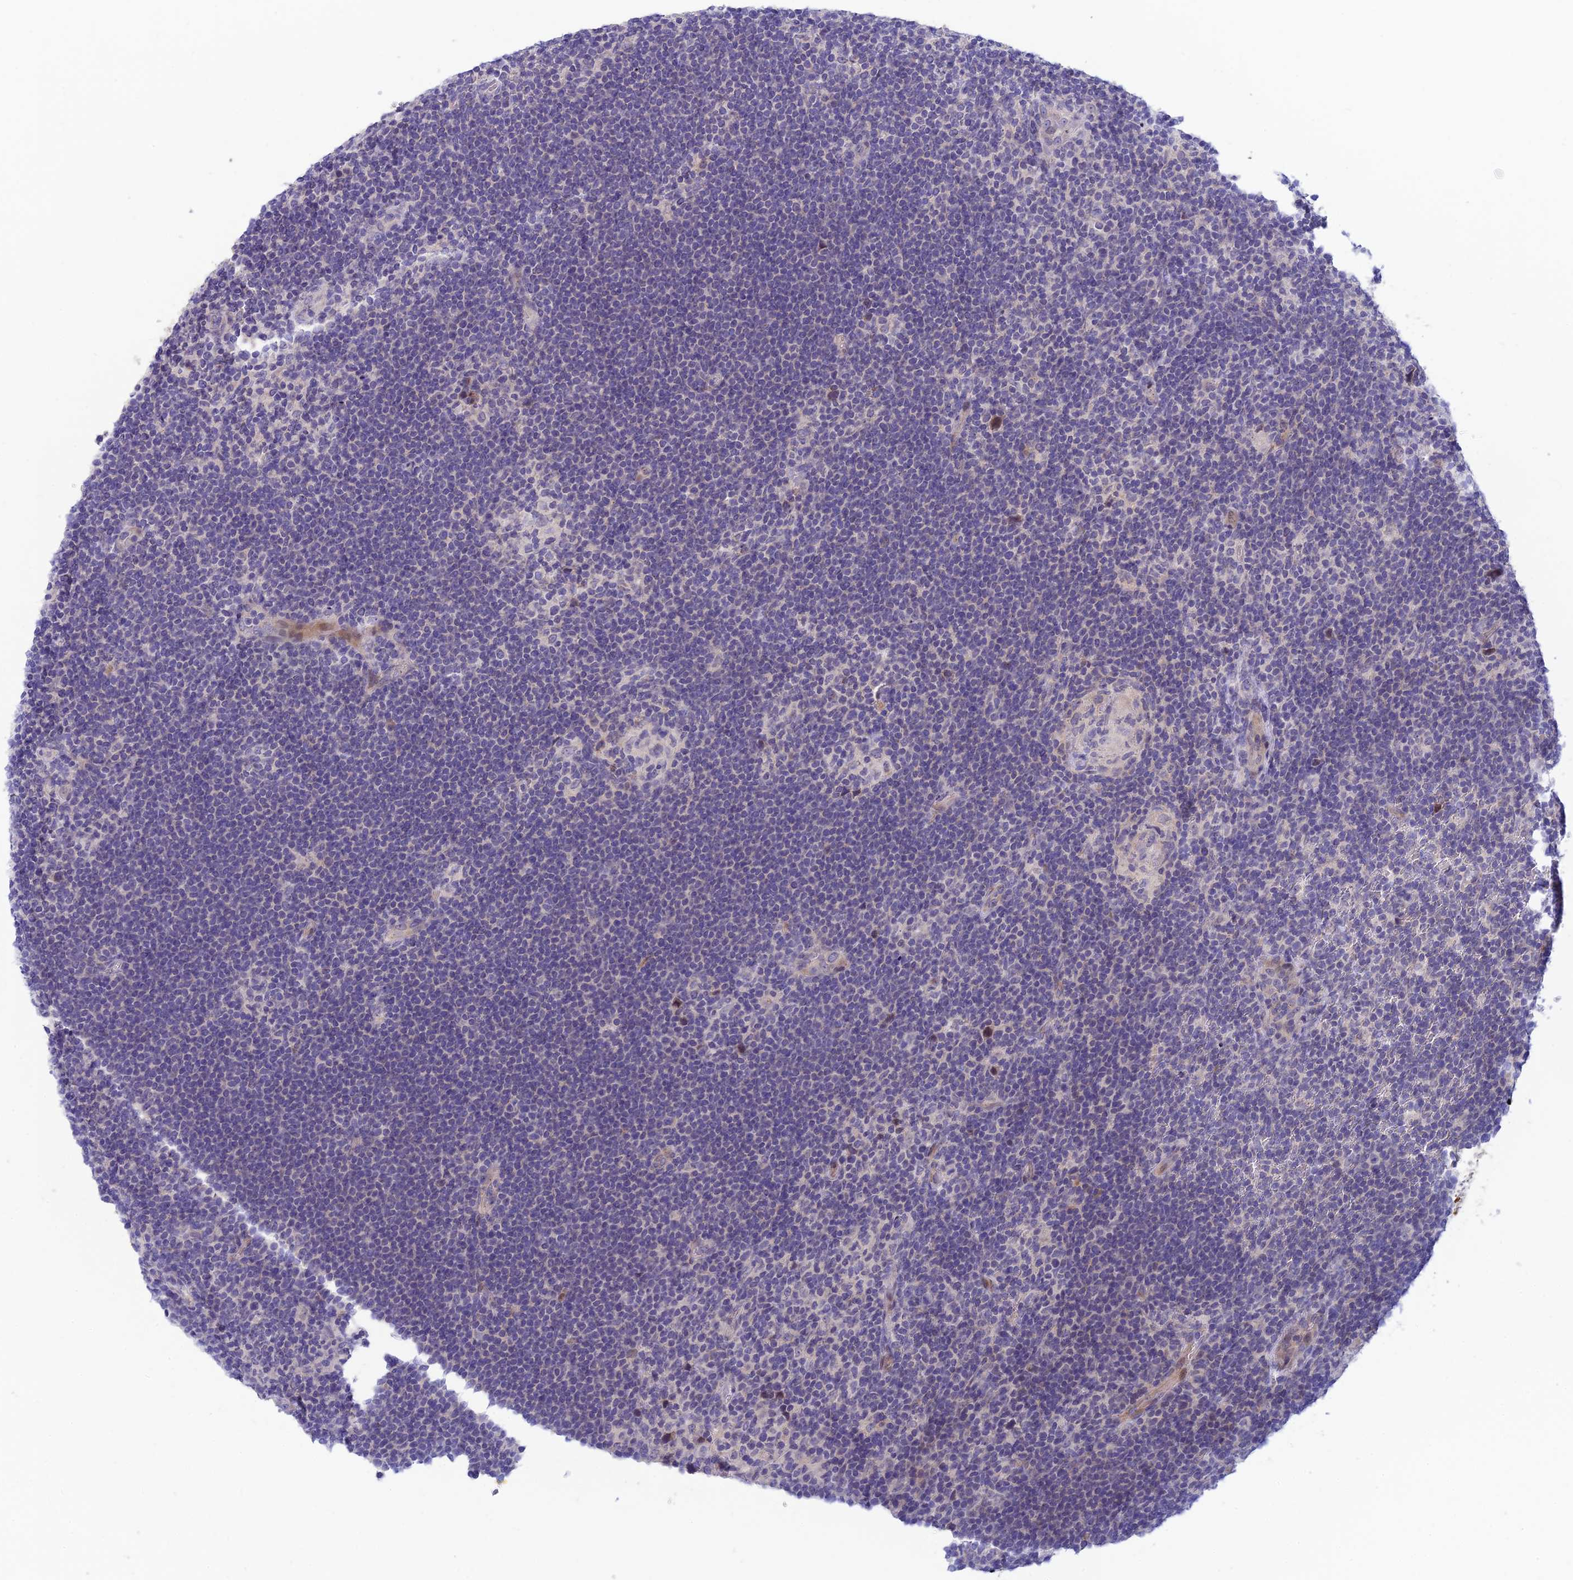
{"staining": {"intensity": "negative", "quantity": "none", "location": "none"}, "tissue": "lymphoma", "cell_type": "Tumor cells", "image_type": "cancer", "snomed": [{"axis": "morphology", "description": "Hodgkin's disease, NOS"}, {"axis": "topography", "description": "Lymph node"}], "caption": "Histopathology image shows no significant protein positivity in tumor cells of Hodgkin's disease.", "gene": "XPO7", "patient": {"sex": "female", "age": 57}}